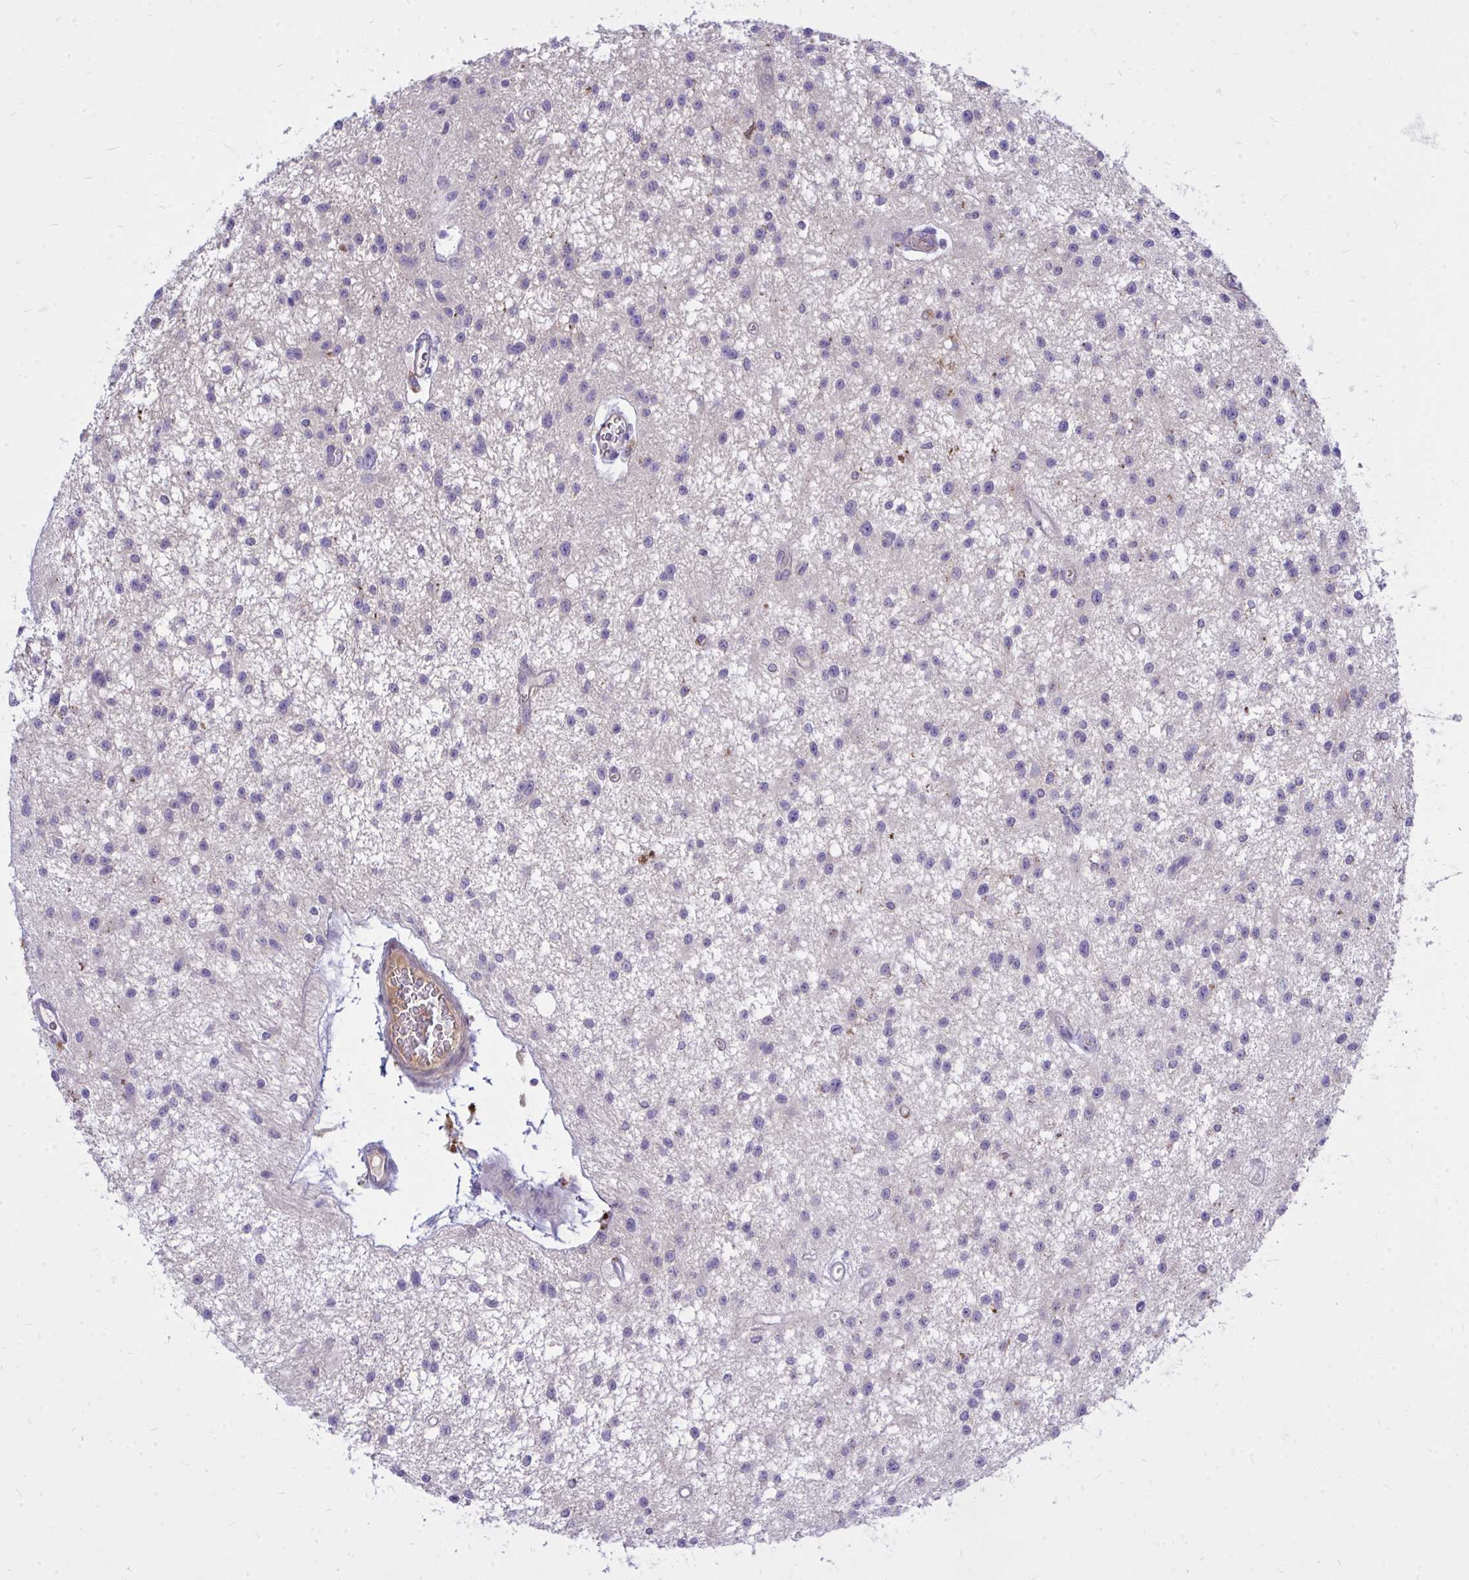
{"staining": {"intensity": "negative", "quantity": "none", "location": "none"}, "tissue": "glioma", "cell_type": "Tumor cells", "image_type": "cancer", "snomed": [{"axis": "morphology", "description": "Glioma, malignant, Low grade"}, {"axis": "topography", "description": "Brain"}], "caption": "Malignant glioma (low-grade) stained for a protein using immunohistochemistry (IHC) displays no positivity tumor cells.", "gene": "TP53I11", "patient": {"sex": "male", "age": 43}}